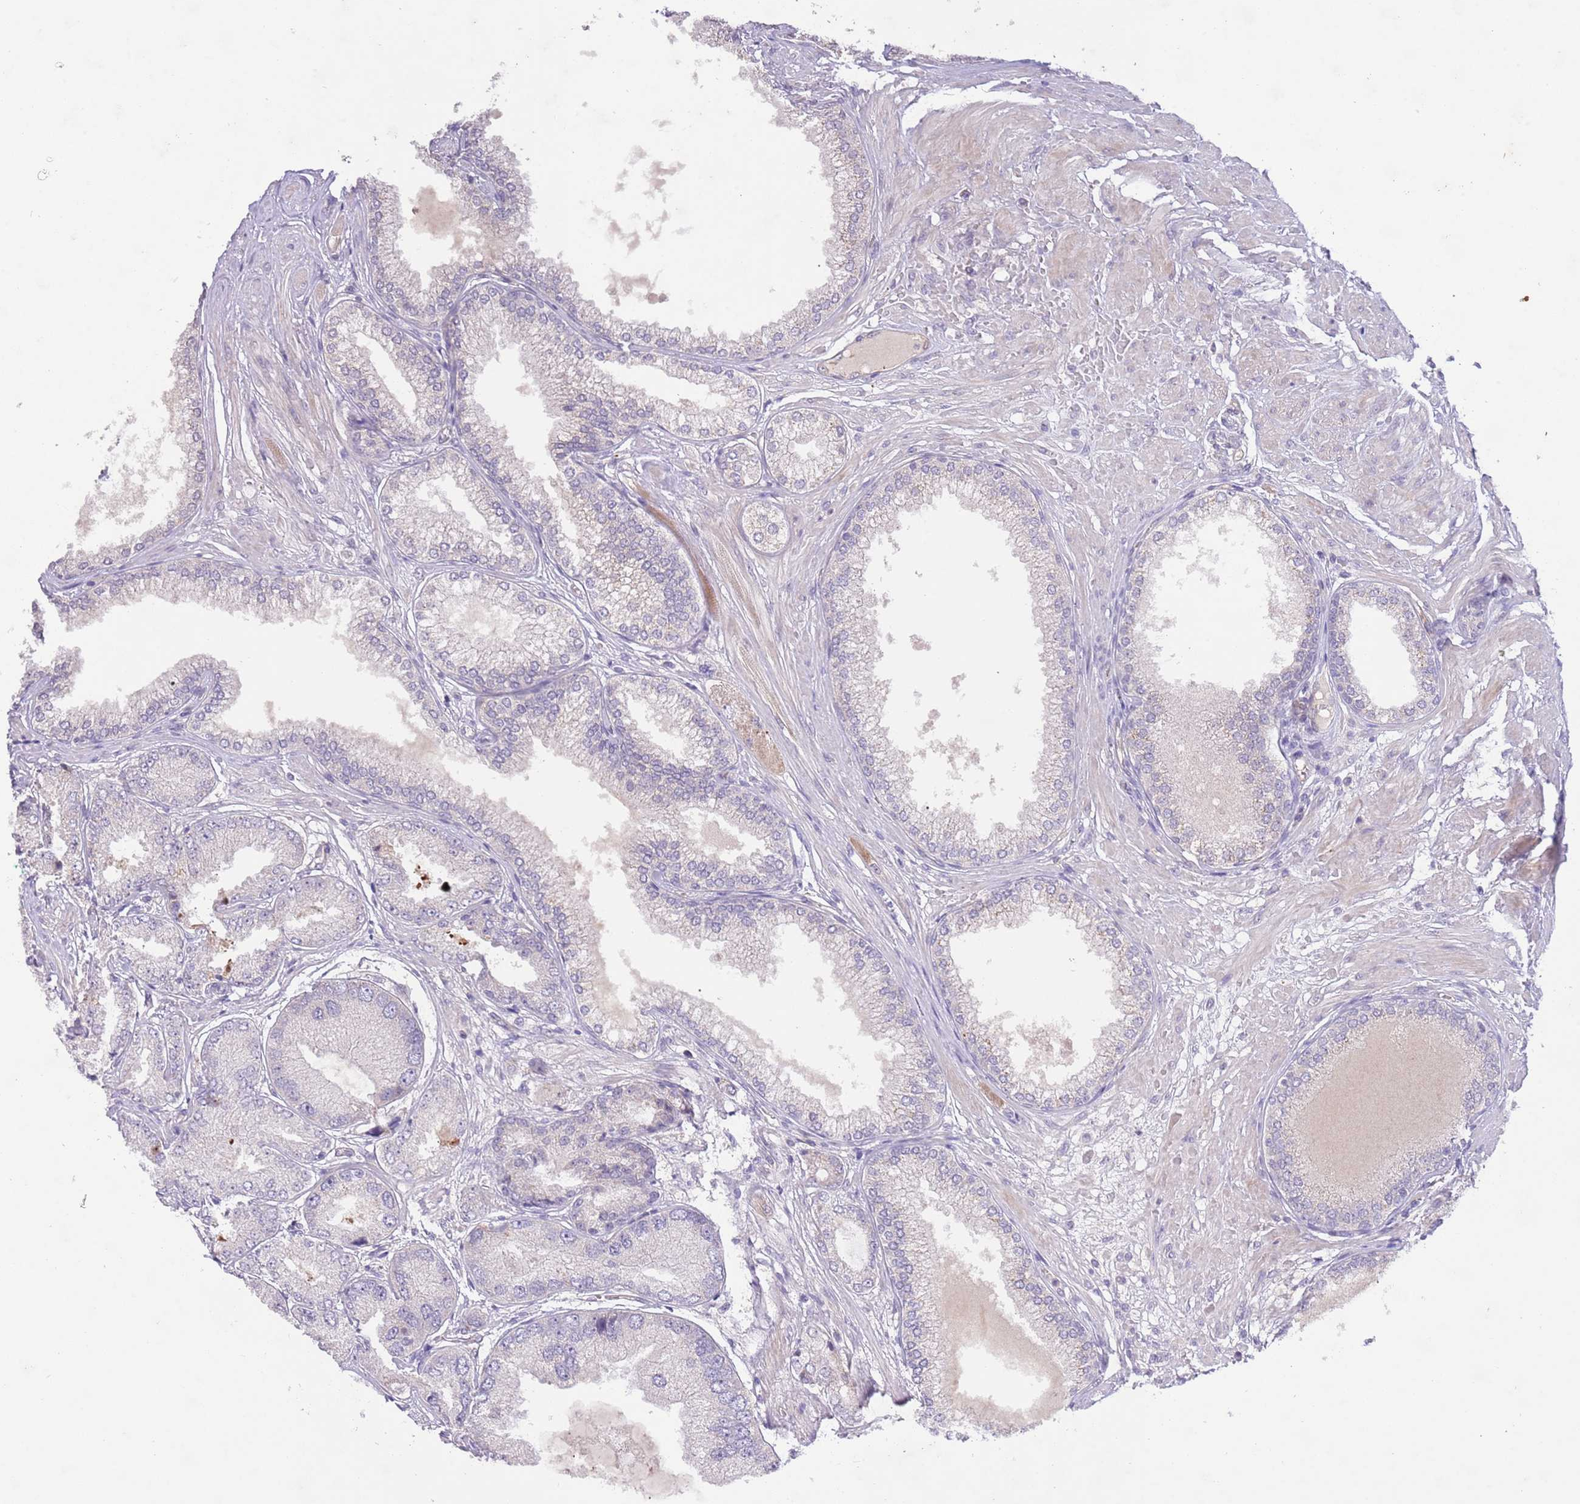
{"staining": {"intensity": "negative", "quantity": "none", "location": "none"}, "tissue": "prostate cancer", "cell_type": "Tumor cells", "image_type": "cancer", "snomed": [{"axis": "morphology", "description": "Adenocarcinoma, High grade"}, {"axis": "topography", "description": "Prostate"}], "caption": "Prostate adenocarcinoma (high-grade) was stained to show a protein in brown. There is no significant positivity in tumor cells. The staining was performed using DAB to visualize the protein expression in brown, while the nuclei were stained in blue with hematoxylin (Magnification: 20x).", "gene": "ZNF658", "patient": {"sex": "male", "age": 71}}